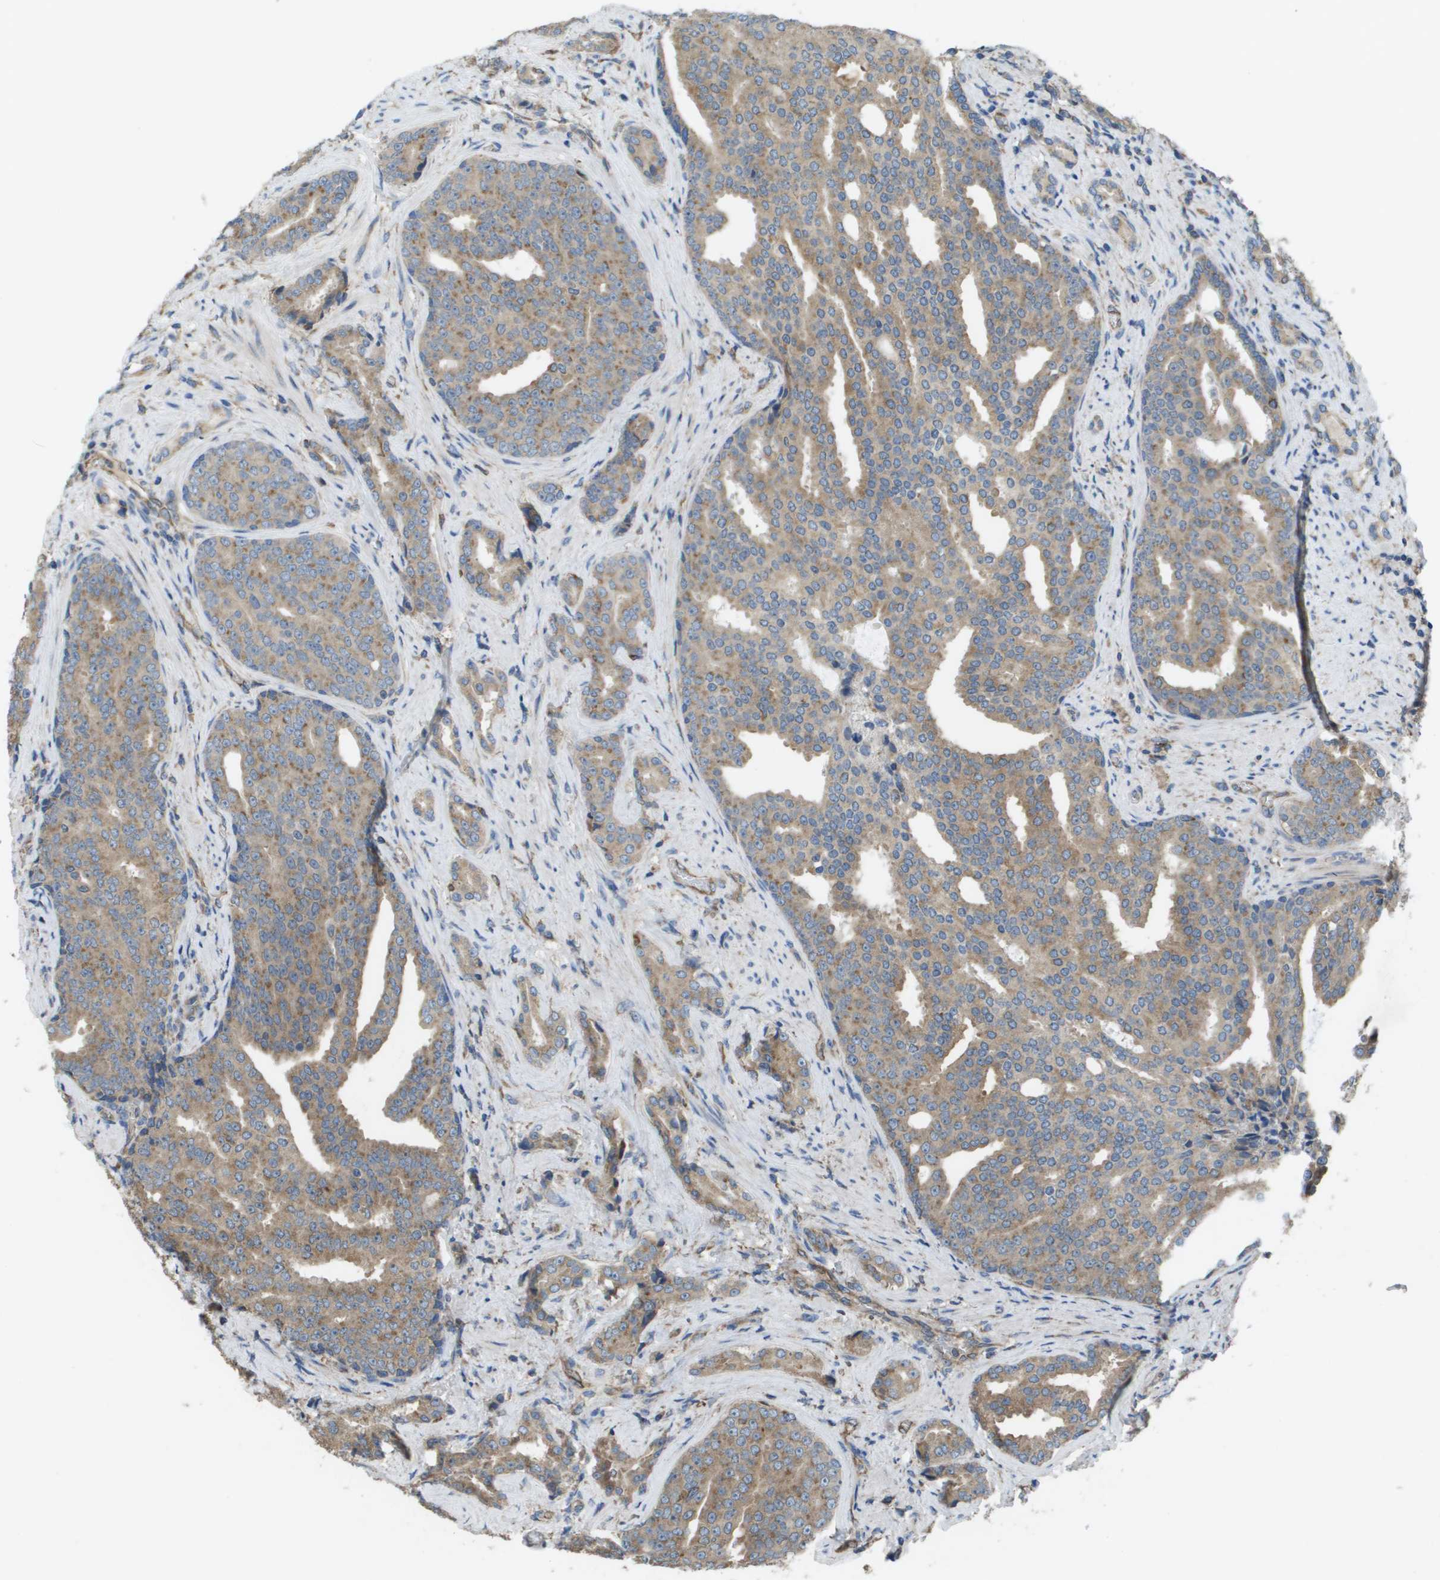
{"staining": {"intensity": "weak", "quantity": ">75%", "location": "cytoplasmic/membranous"}, "tissue": "prostate cancer", "cell_type": "Tumor cells", "image_type": "cancer", "snomed": [{"axis": "morphology", "description": "Adenocarcinoma, High grade"}, {"axis": "topography", "description": "Prostate"}], "caption": "Prostate cancer (adenocarcinoma (high-grade)) tissue displays weak cytoplasmic/membranous staining in about >75% of tumor cells, visualized by immunohistochemistry. The protein is stained brown, and the nuclei are stained in blue (DAB (3,3'-diaminobenzidine) IHC with brightfield microscopy, high magnification).", "gene": "CLCN2", "patient": {"sex": "male", "age": 71}}